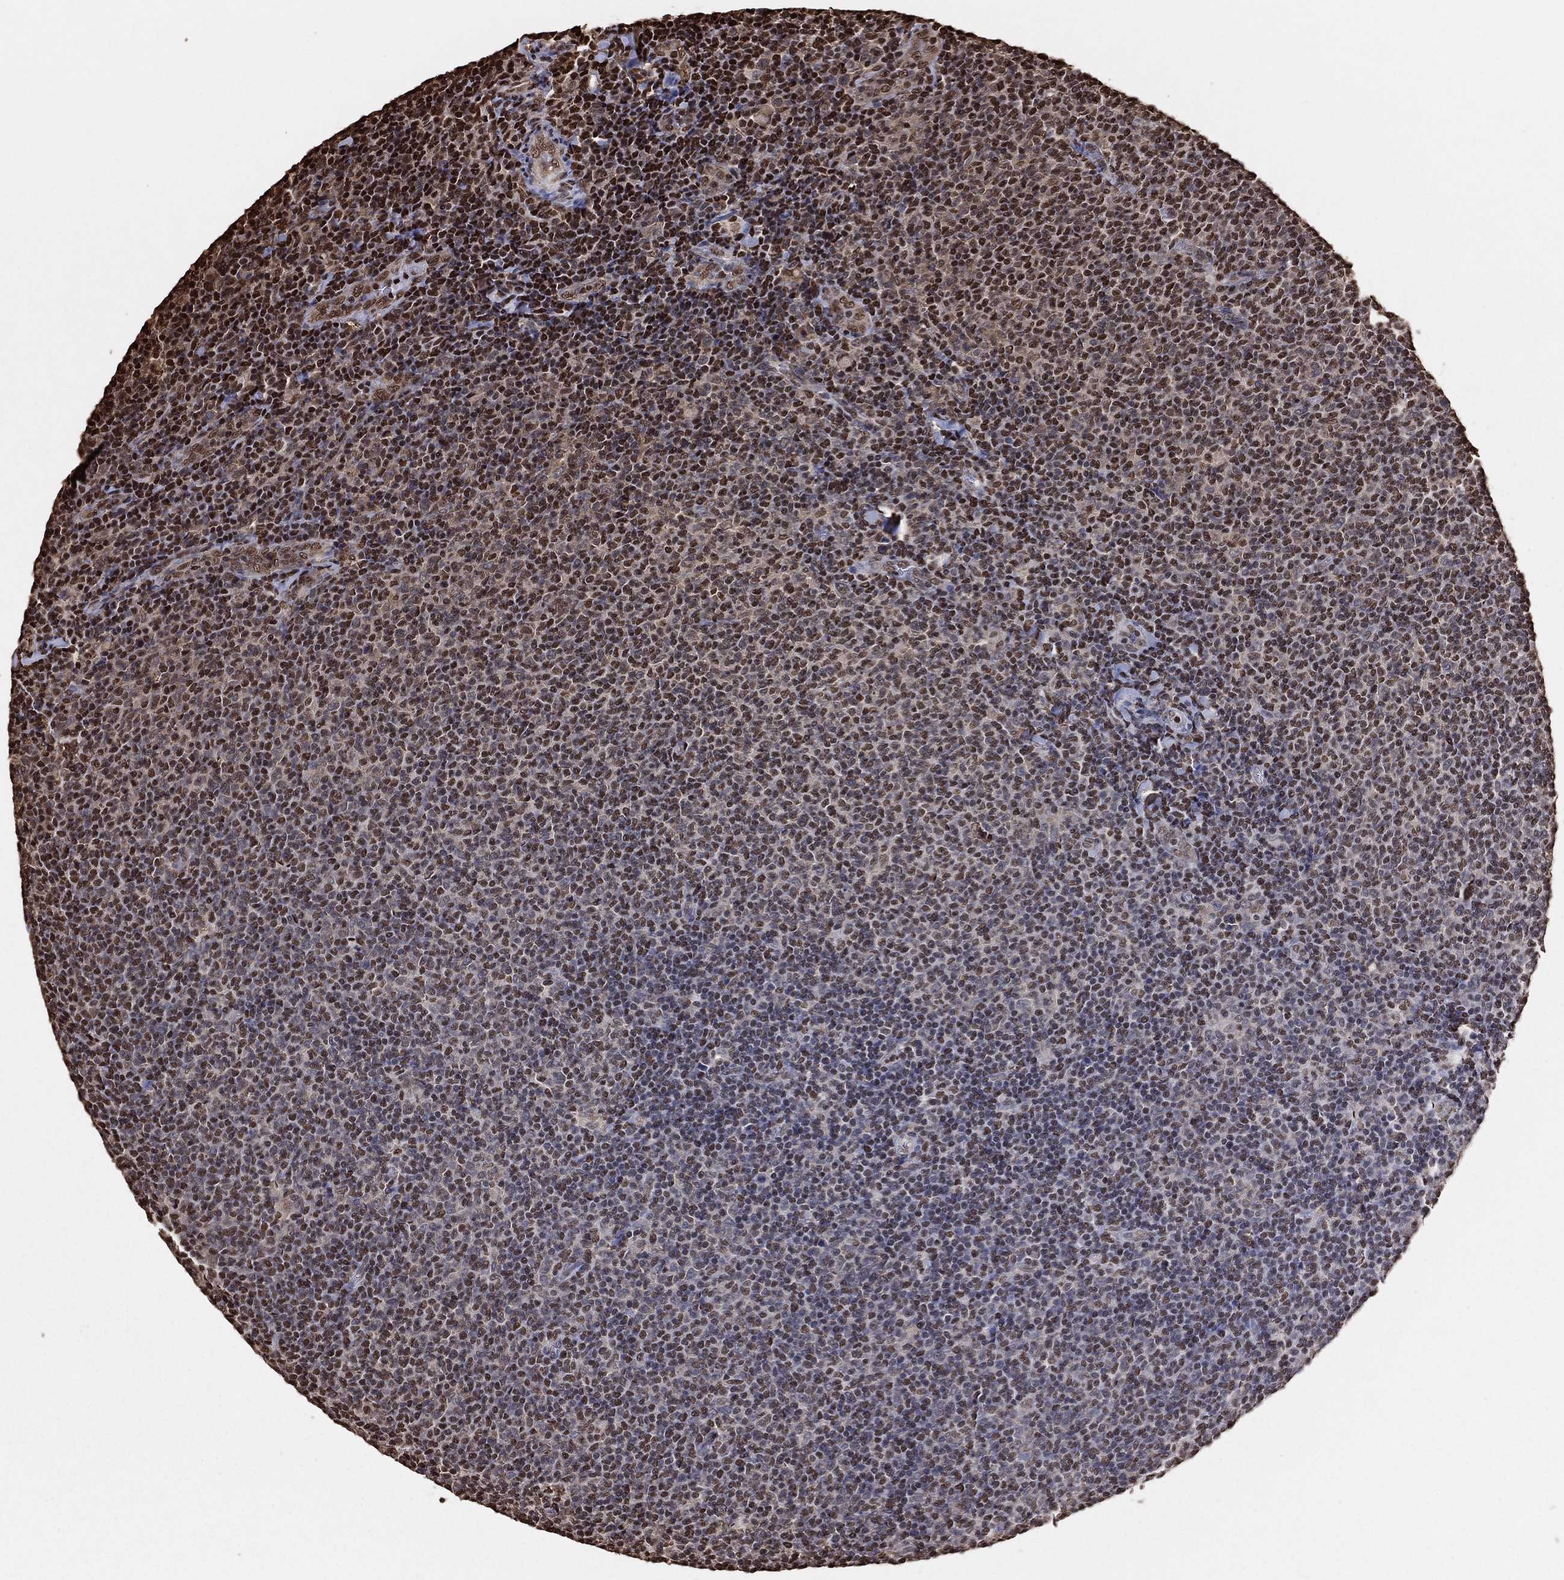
{"staining": {"intensity": "moderate", "quantity": "25%-75%", "location": "nuclear"}, "tissue": "lymphoma", "cell_type": "Tumor cells", "image_type": "cancer", "snomed": [{"axis": "morphology", "description": "Malignant lymphoma, non-Hodgkin's type, Low grade"}, {"axis": "topography", "description": "Lymph node"}], "caption": "About 25%-75% of tumor cells in human lymphoma show moderate nuclear protein staining as visualized by brown immunohistochemical staining.", "gene": "GAPDH", "patient": {"sex": "male", "age": 52}}